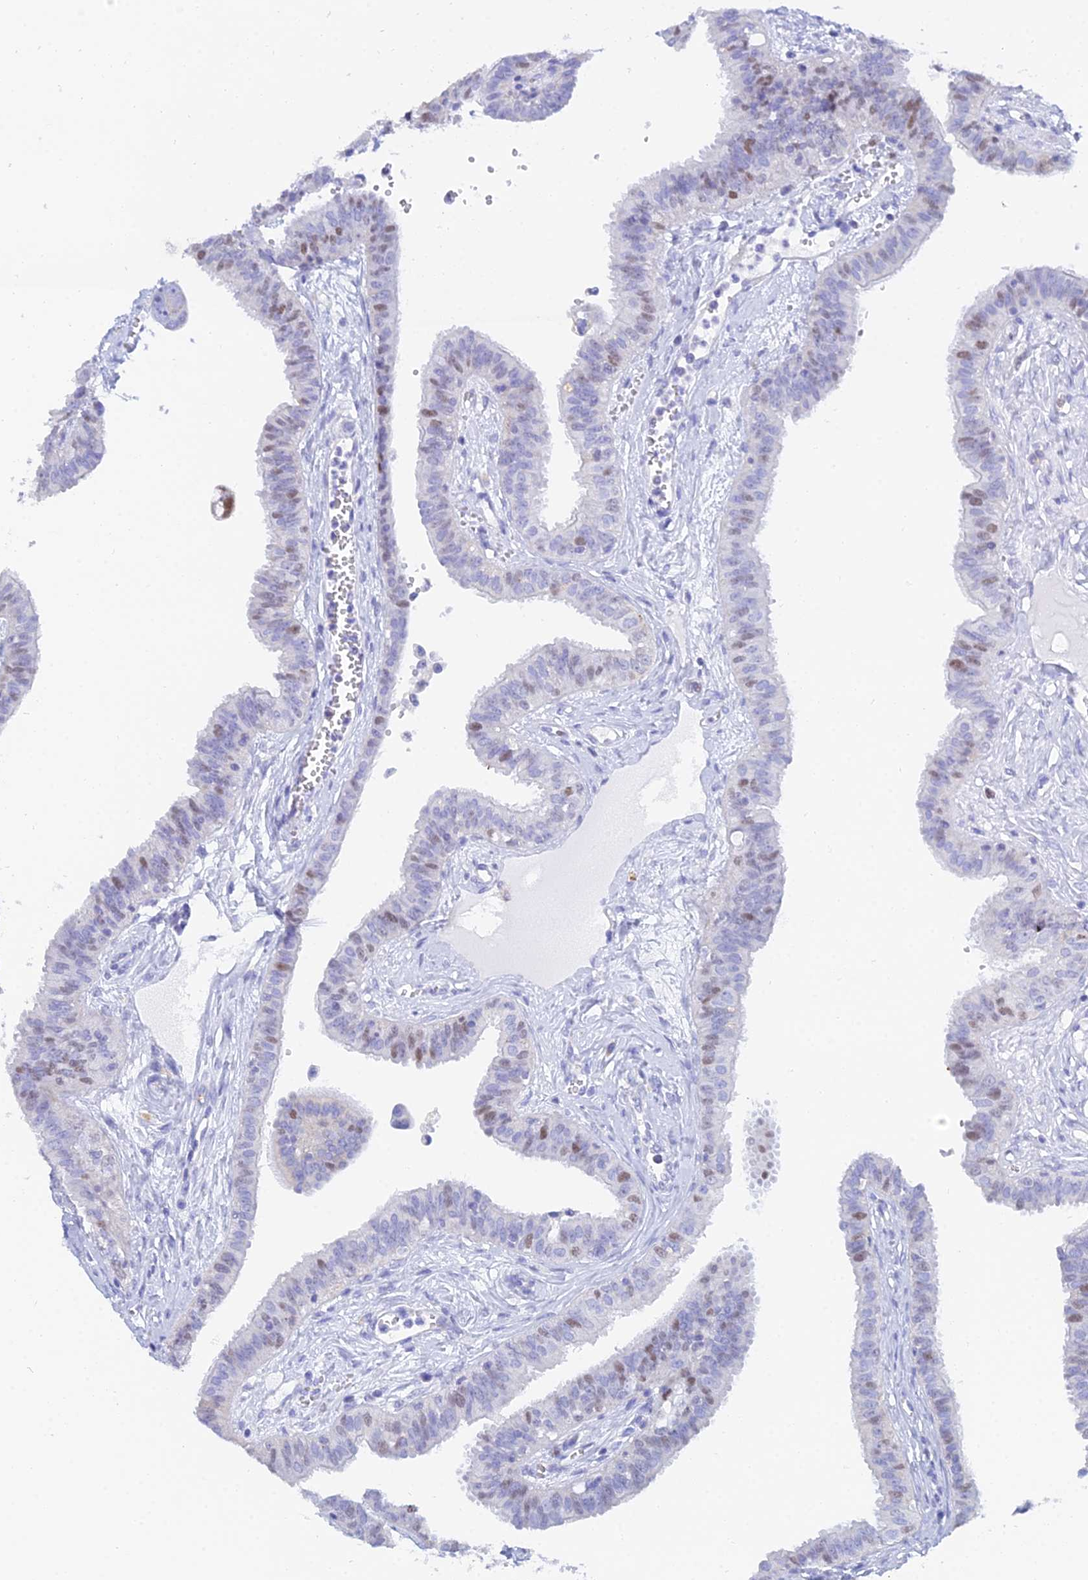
{"staining": {"intensity": "moderate", "quantity": "<25%", "location": "nuclear"}, "tissue": "fallopian tube", "cell_type": "Glandular cells", "image_type": "normal", "snomed": [{"axis": "morphology", "description": "Normal tissue, NOS"}, {"axis": "morphology", "description": "Carcinoma, NOS"}, {"axis": "topography", "description": "Fallopian tube"}, {"axis": "topography", "description": "Ovary"}], "caption": "Immunohistochemical staining of benign fallopian tube demonstrates low levels of moderate nuclear positivity in about <25% of glandular cells. Nuclei are stained in blue.", "gene": "MCM2", "patient": {"sex": "female", "age": 59}}